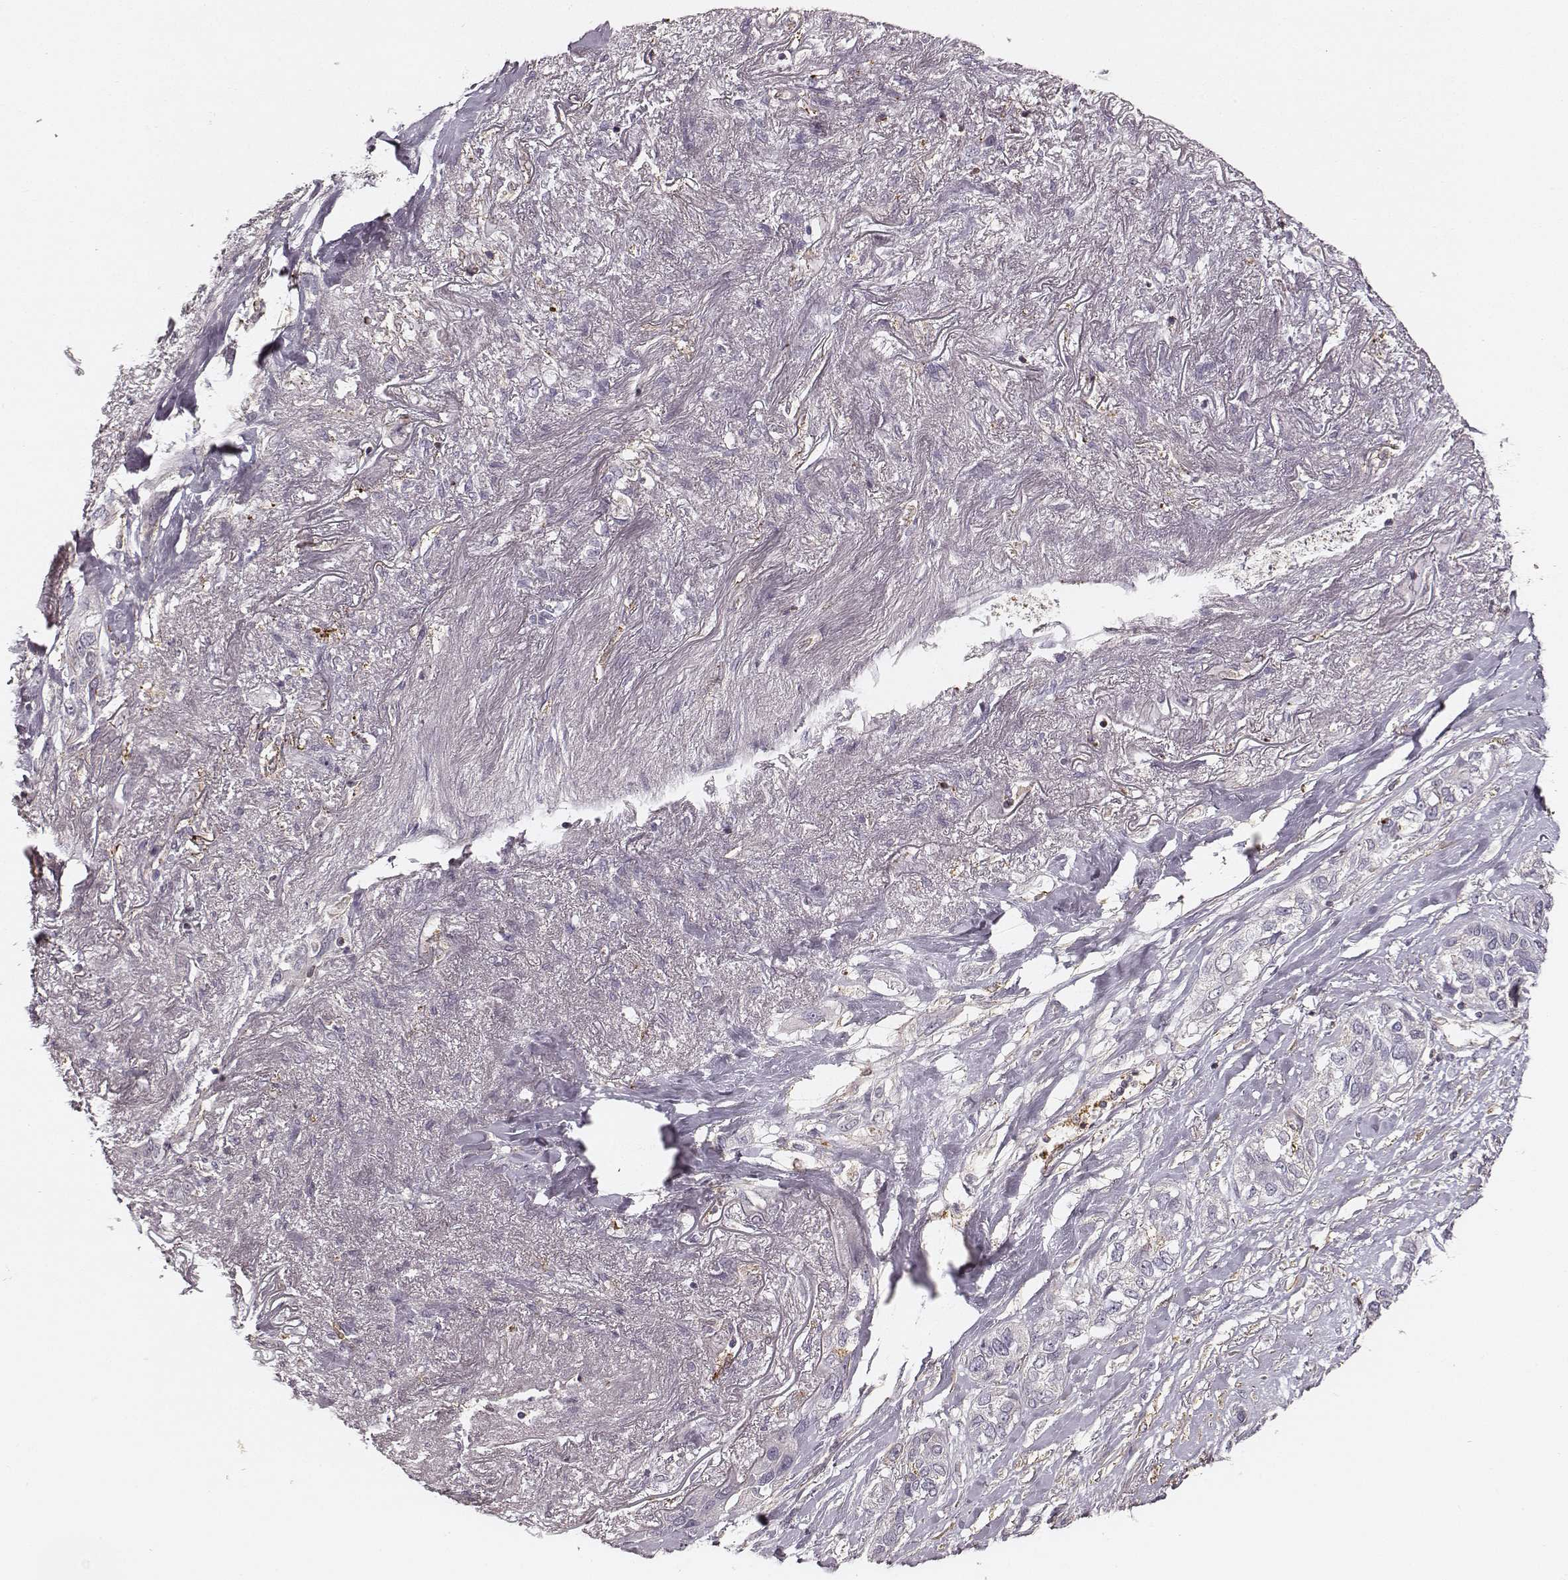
{"staining": {"intensity": "negative", "quantity": "none", "location": "none"}, "tissue": "lung cancer", "cell_type": "Tumor cells", "image_type": "cancer", "snomed": [{"axis": "morphology", "description": "Squamous cell carcinoma, NOS"}, {"axis": "topography", "description": "Lung"}], "caption": "This is a micrograph of IHC staining of lung cancer, which shows no positivity in tumor cells. (Immunohistochemistry, brightfield microscopy, high magnification).", "gene": "ZYX", "patient": {"sex": "female", "age": 70}}